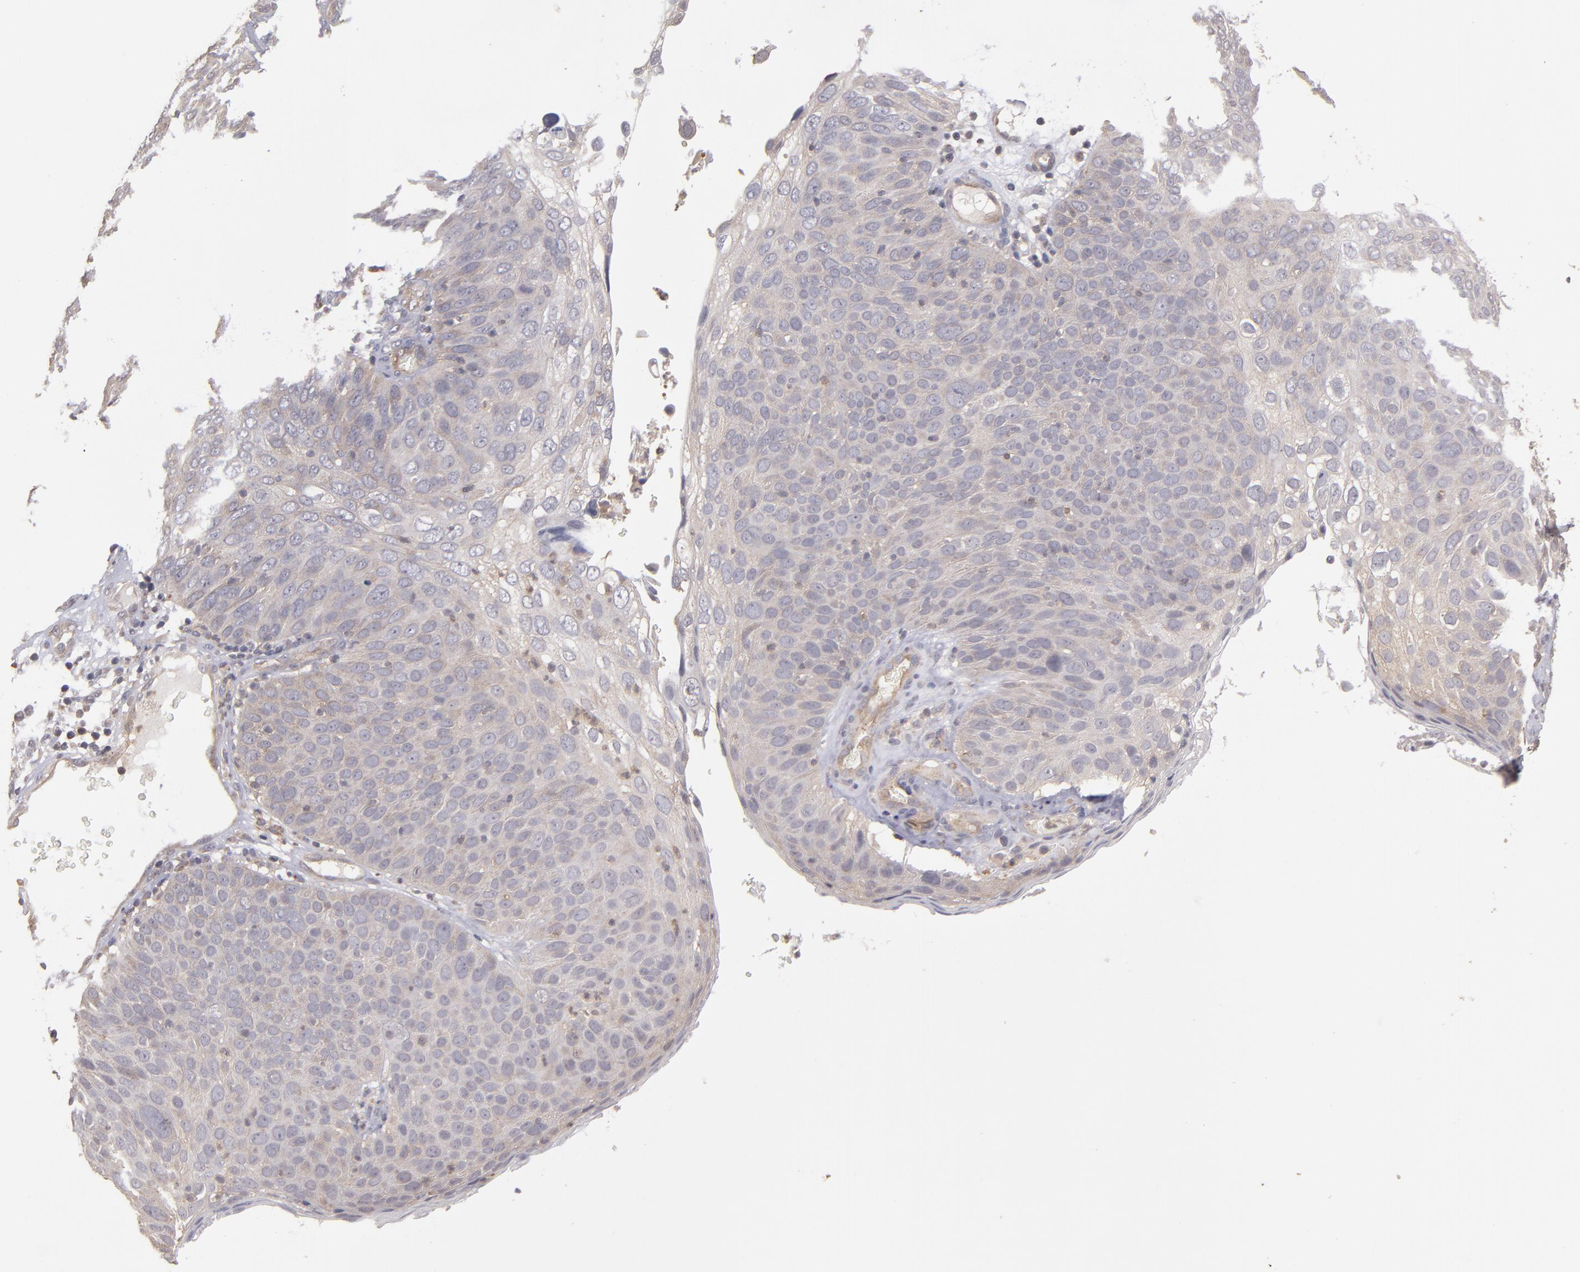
{"staining": {"intensity": "weak", "quantity": ">75%", "location": "cytoplasmic/membranous"}, "tissue": "skin cancer", "cell_type": "Tumor cells", "image_type": "cancer", "snomed": [{"axis": "morphology", "description": "Squamous cell carcinoma, NOS"}, {"axis": "topography", "description": "Skin"}], "caption": "IHC micrograph of neoplastic tissue: human squamous cell carcinoma (skin) stained using immunohistochemistry (IHC) shows low levels of weak protein expression localized specifically in the cytoplasmic/membranous of tumor cells, appearing as a cytoplasmic/membranous brown color.", "gene": "CTSO", "patient": {"sex": "male", "age": 87}}